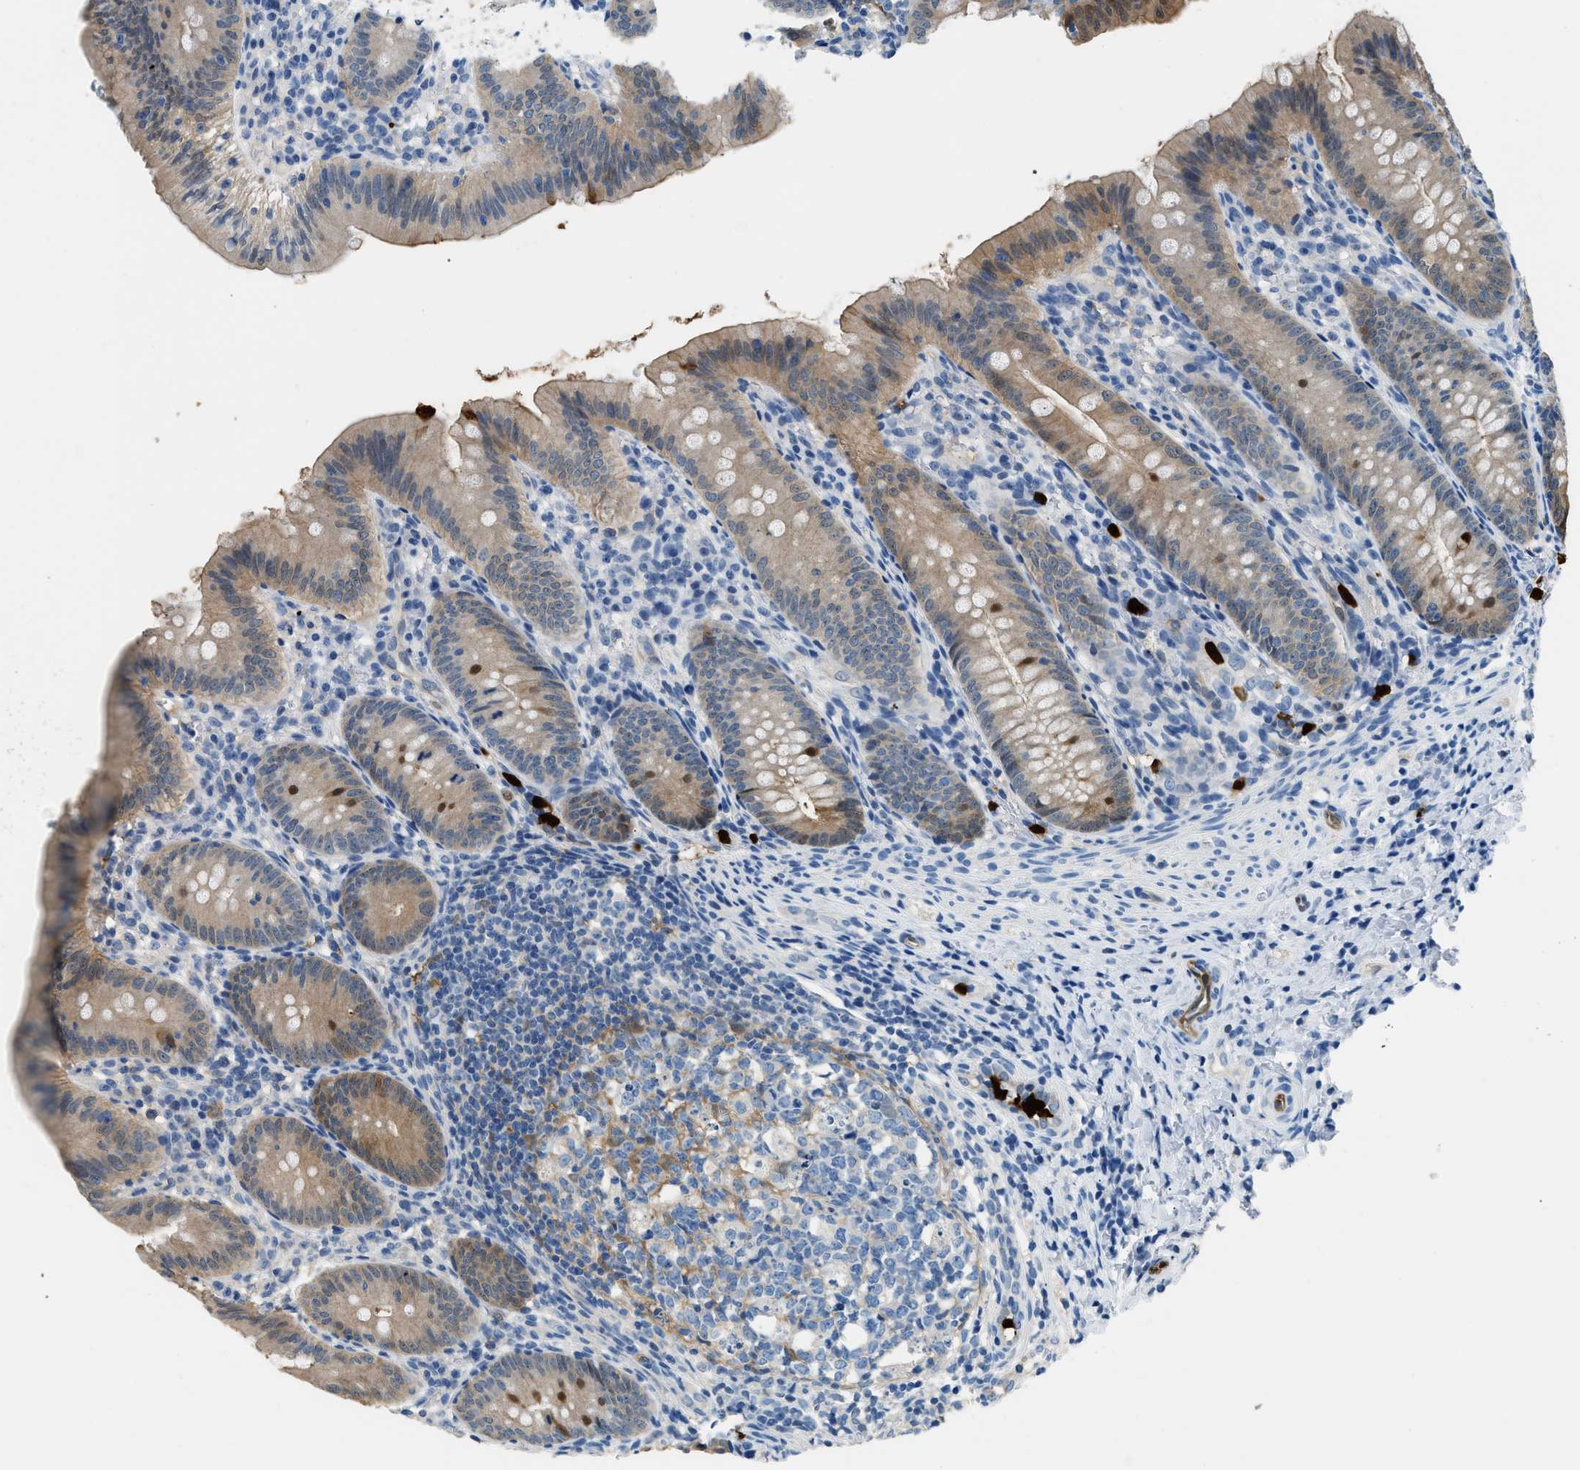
{"staining": {"intensity": "moderate", "quantity": ">75%", "location": "cytoplasmic/membranous,nuclear"}, "tissue": "appendix", "cell_type": "Glandular cells", "image_type": "normal", "snomed": [{"axis": "morphology", "description": "Normal tissue, NOS"}, {"axis": "topography", "description": "Appendix"}], "caption": "Immunohistochemical staining of unremarkable human appendix exhibits medium levels of moderate cytoplasmic/membranous,nuclear expression in approximately >75% of glandular cells. Using DAB (3,3'-diaminobenzidine) (brown) and hematoxylin (blue) stains, captured at high magnification using brightfield microscopy.", "gene": "ANXA3", "patient": {"sex": "male", "age": 1}}